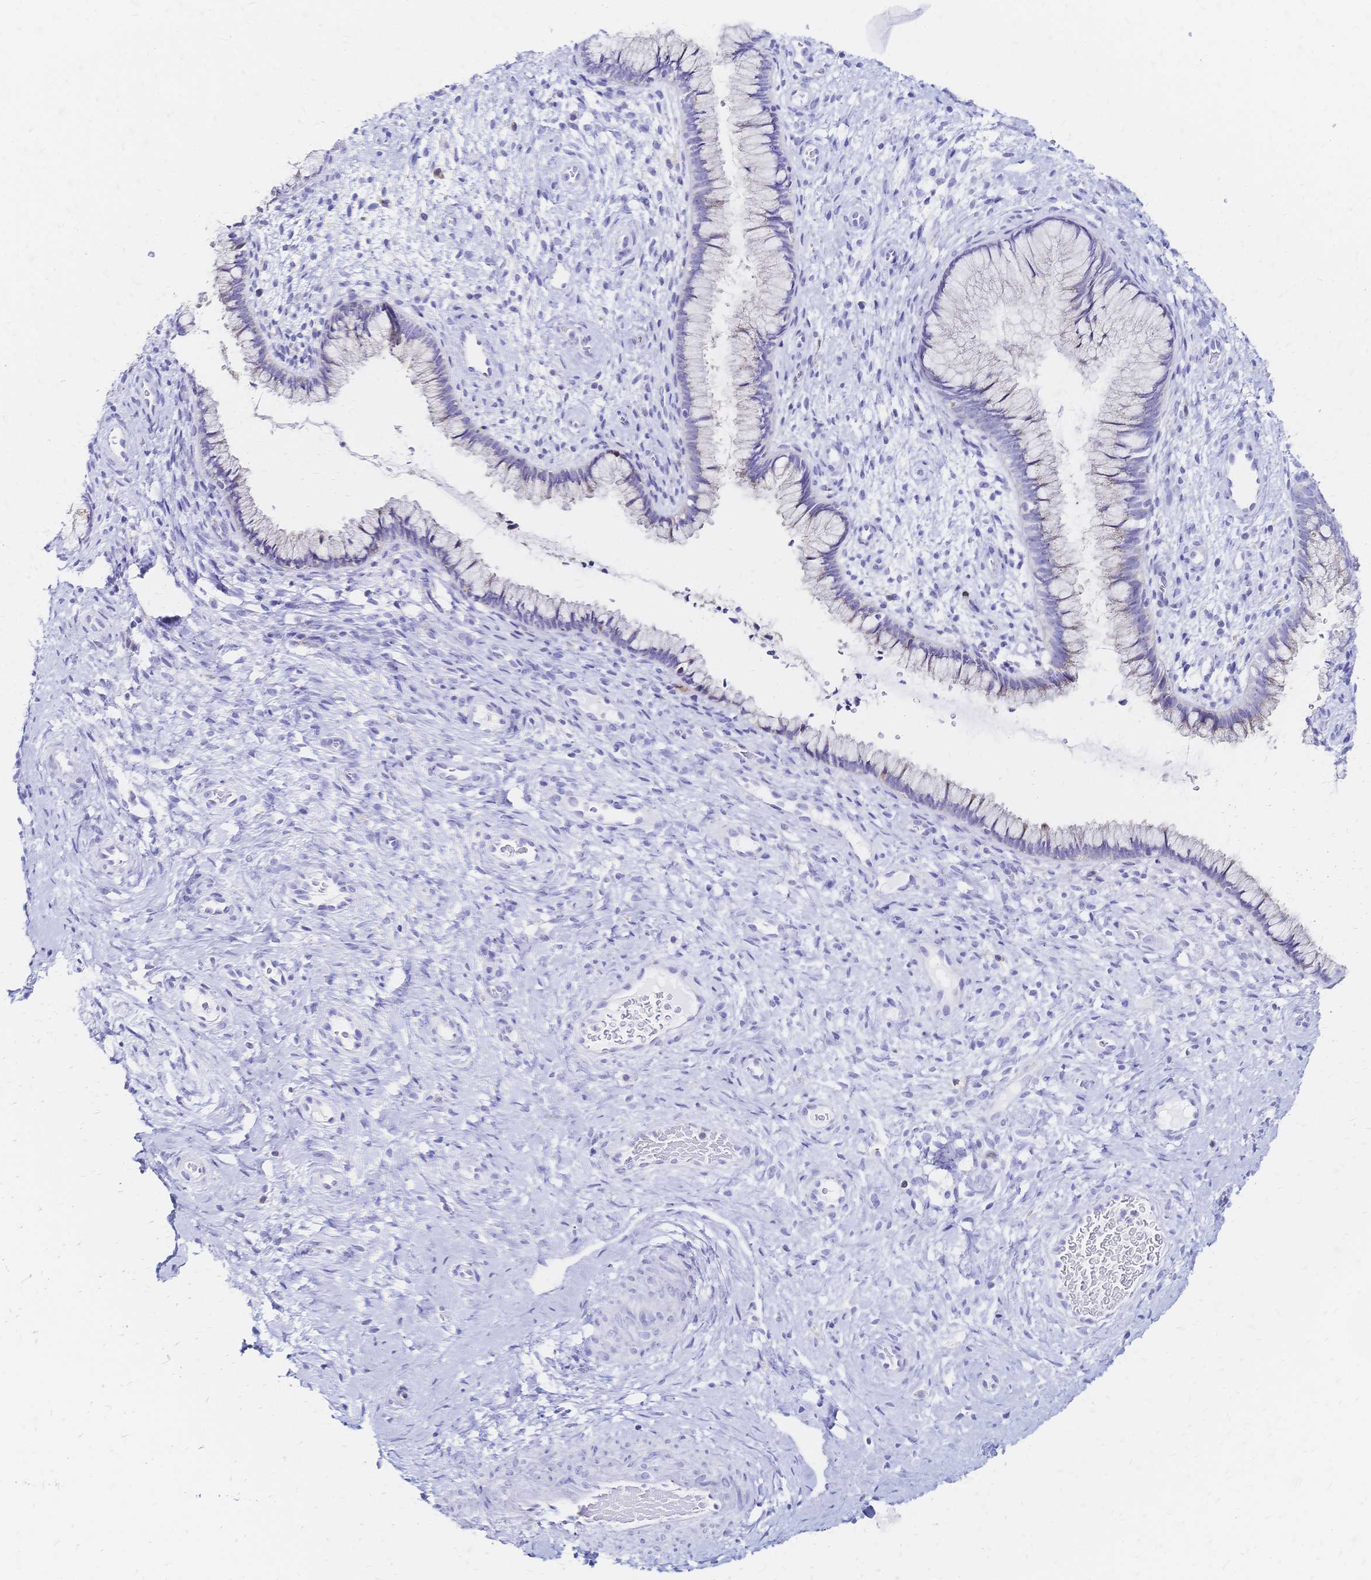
{"staining": {"intensity": "negative", "quantity": "none", "location": "none"}, "tissue": "cervix", "cell_type": "Glandular cells", "image_type": "normal", "snomed": [{"axis": "morphology", "description": "Normal tissue, NOS"}, {"axis": "topography", "description": "Cervix"}], "caption": "Glandular cells show no significant protein positivity in benign cervix. (DAB (3,3'-diaminobenzidine) IHC visualized using brightfield microscopy, high magnification).", "gene": "SLC5A1", "patient": {"sex": "female", "age": 34}}